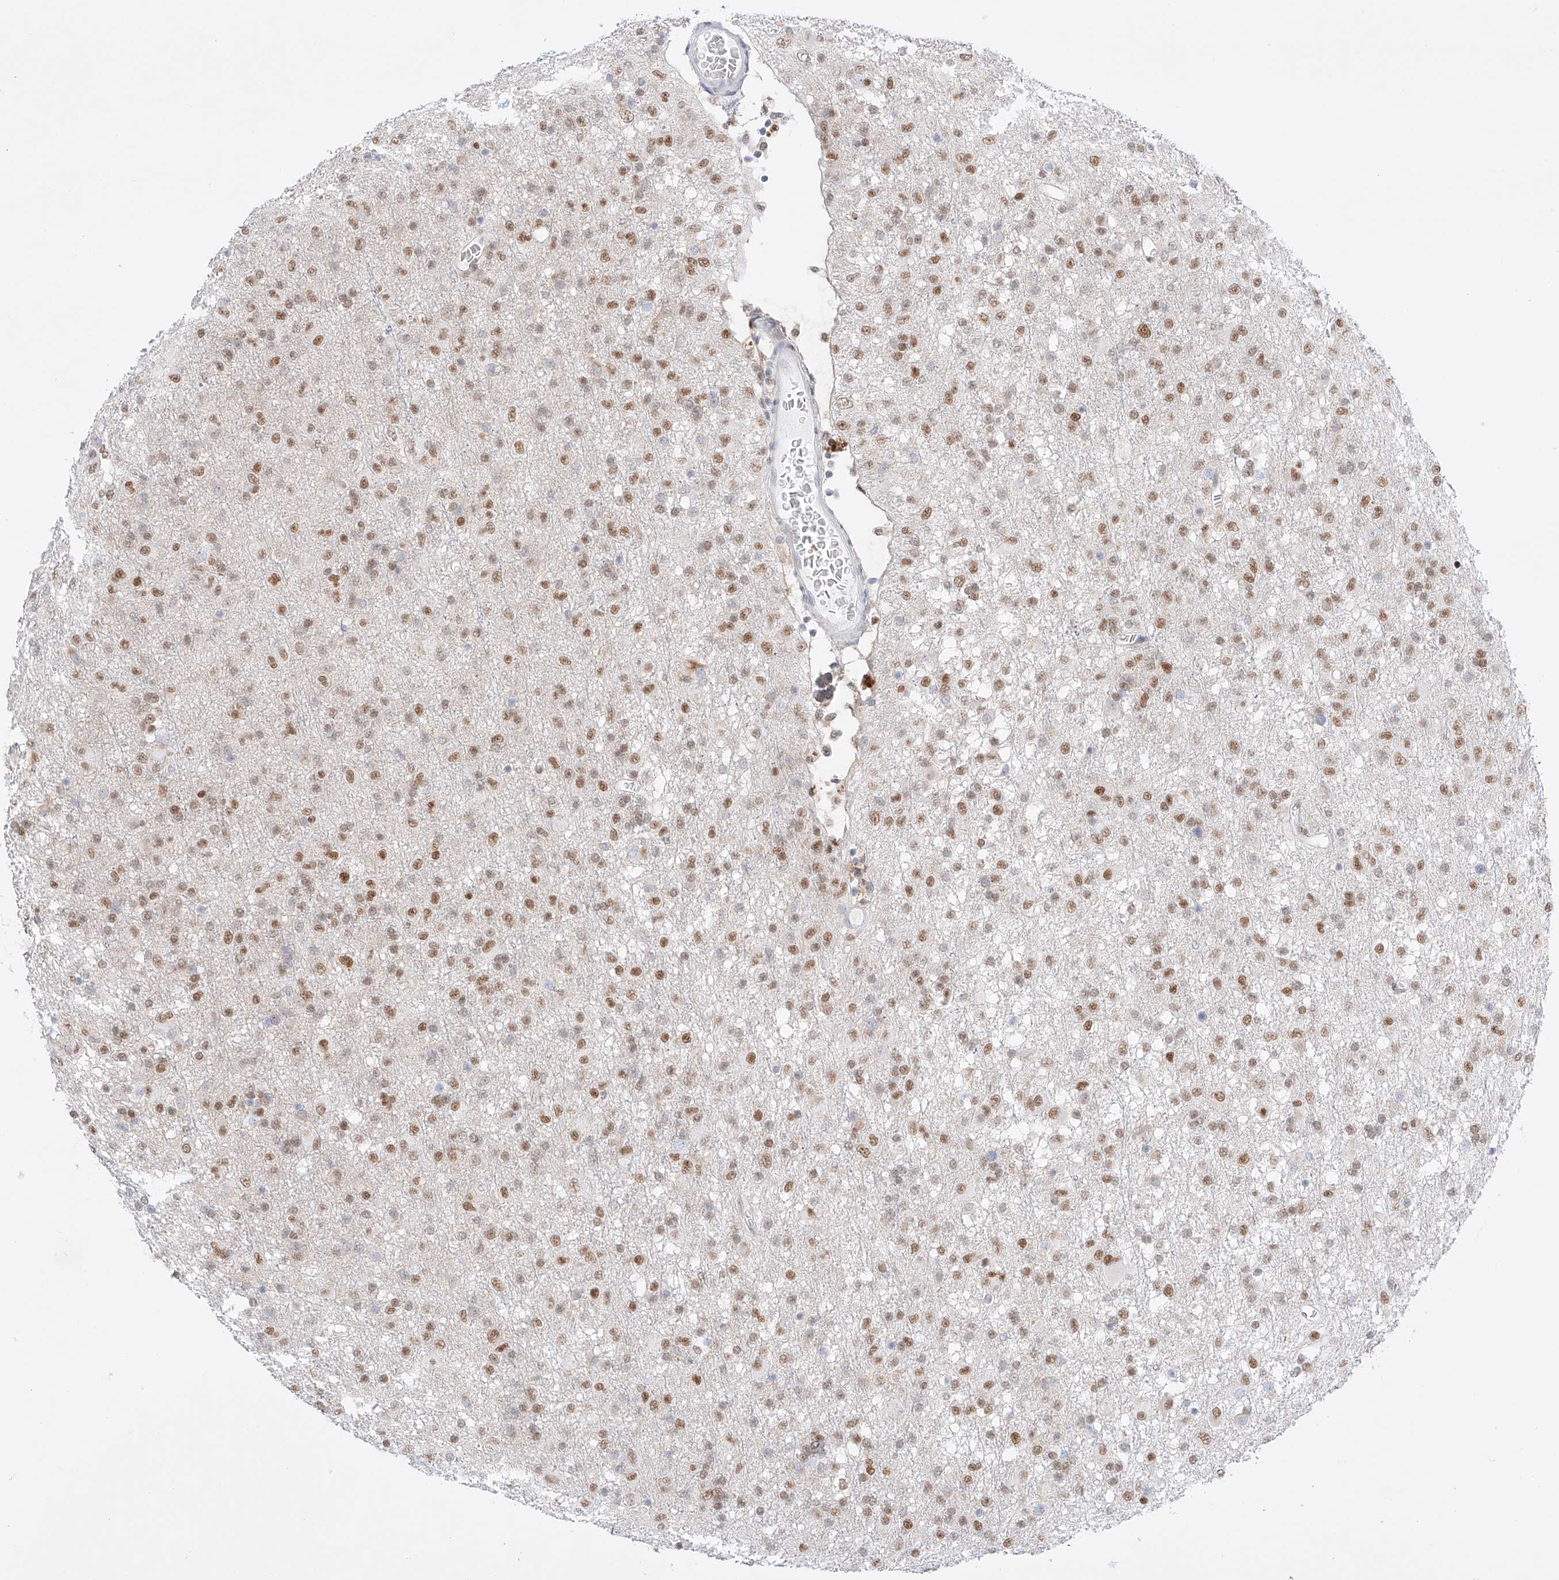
{"staining": {"intensity": "moderate", "quantity": ">75%", "location": "nuclear"}, "tissue": "glioma", "cell_type": "Tumor cells", "image_type": "cancer", "snomed": [{"axis": "morphology", "description": "Glioma, malignant, Low grade"}, {"axis": "topography", "description": "Brain"}], "caption": "Glioma tissue displays moderate nuclear expression in about >75% of tumor cells, visualized by immunohistochemistry. (IHC, brightfield microscopy, high magnification).", "gene": "APIP", "patient": {"sex": "male", "age": 65}}